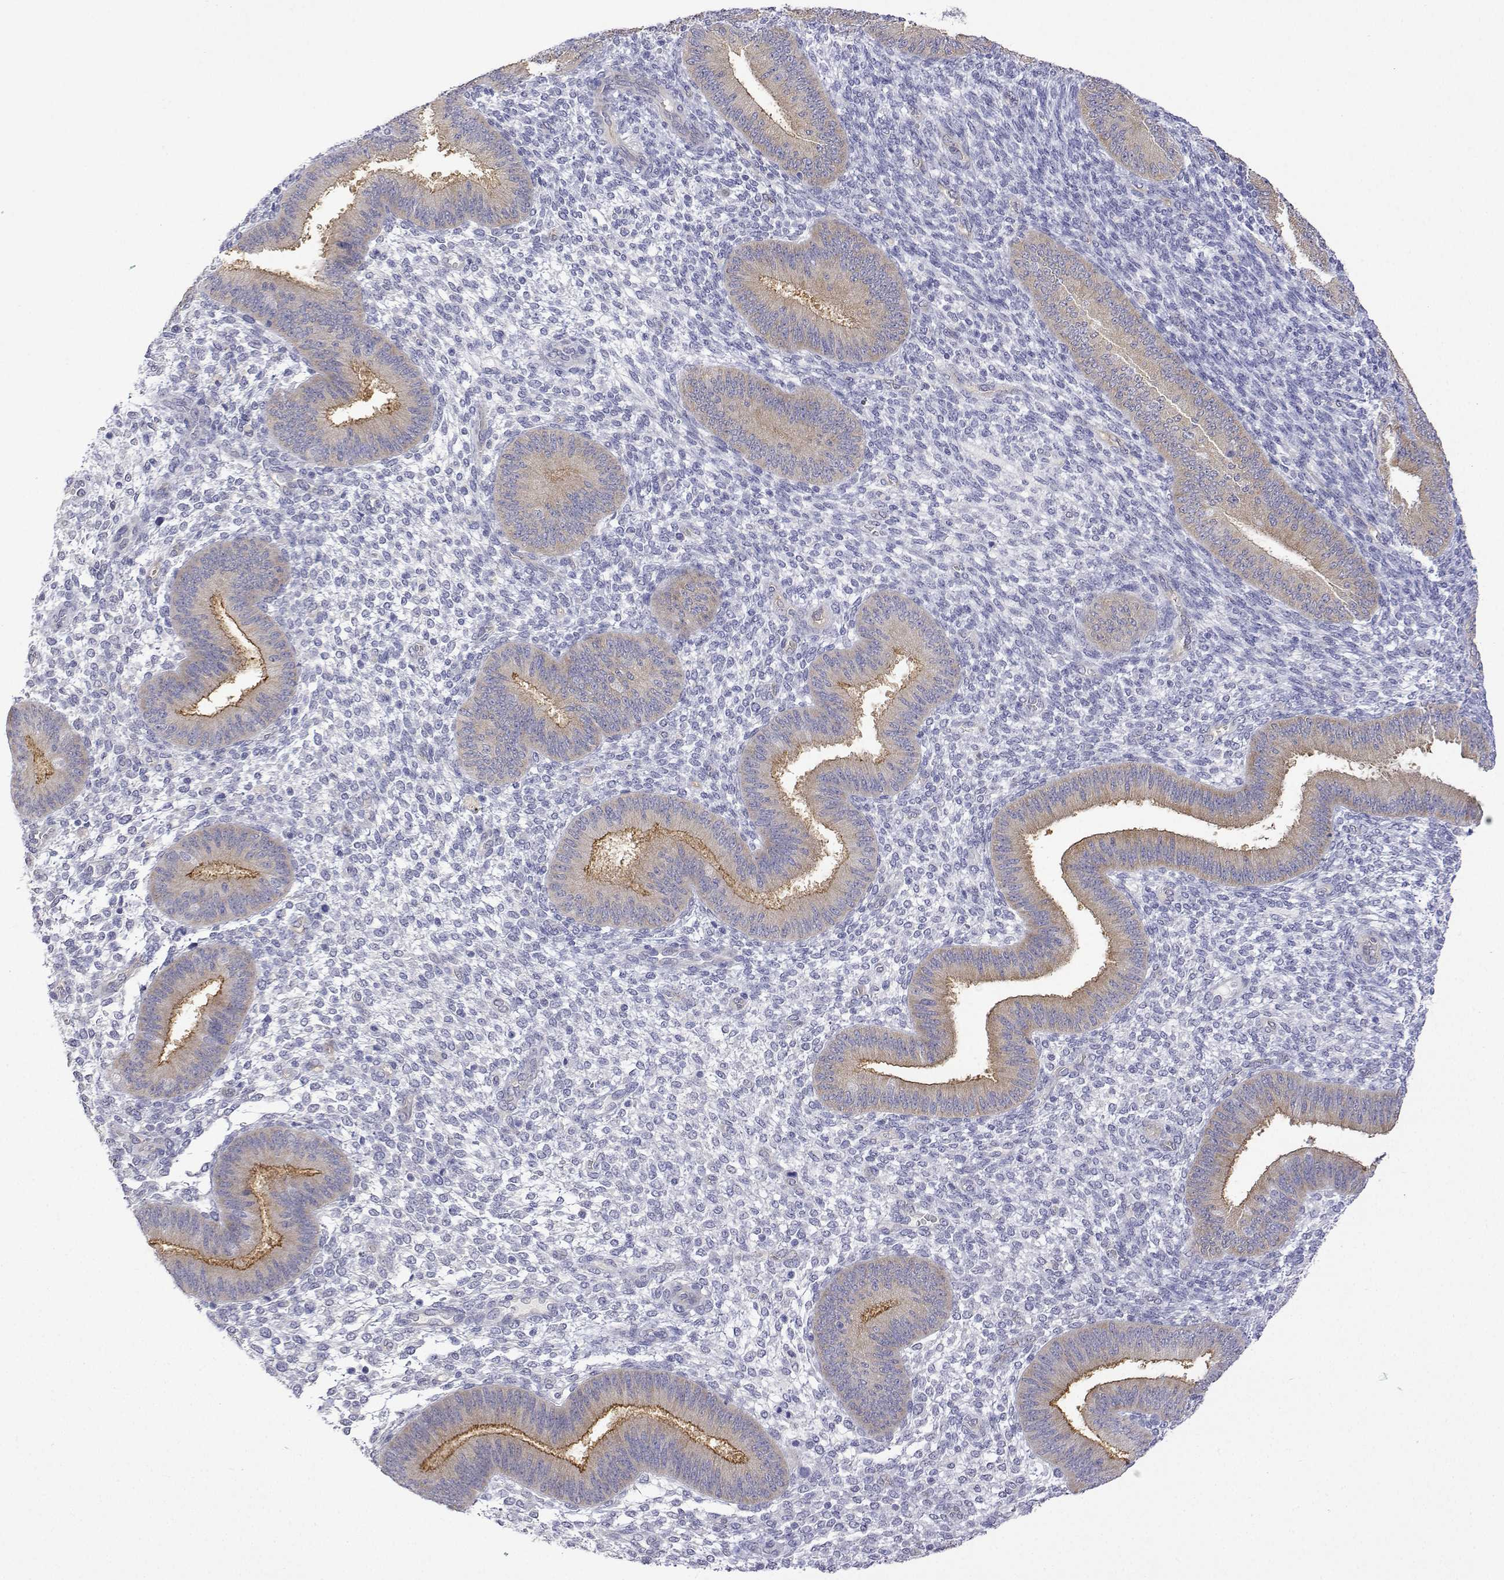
{"staining": {"intensity": "negative", "quantity": "none", "location": "none"}, "tissue": "endometrium", "cell_type": "Cells in endometrial stroma", "image_type": "normal", "snomed": [{"axis": "morphology", "description": "Normal tissue, NOS"}, {"axis": "topography", "description": "Endometrium"}], "caption": "Protein analysis of benign endometrium demonstrates no significant staining in cells in endometrial stroma.", "gene": "PLCB1", "patient": {"sex": "female", "age": 39}}